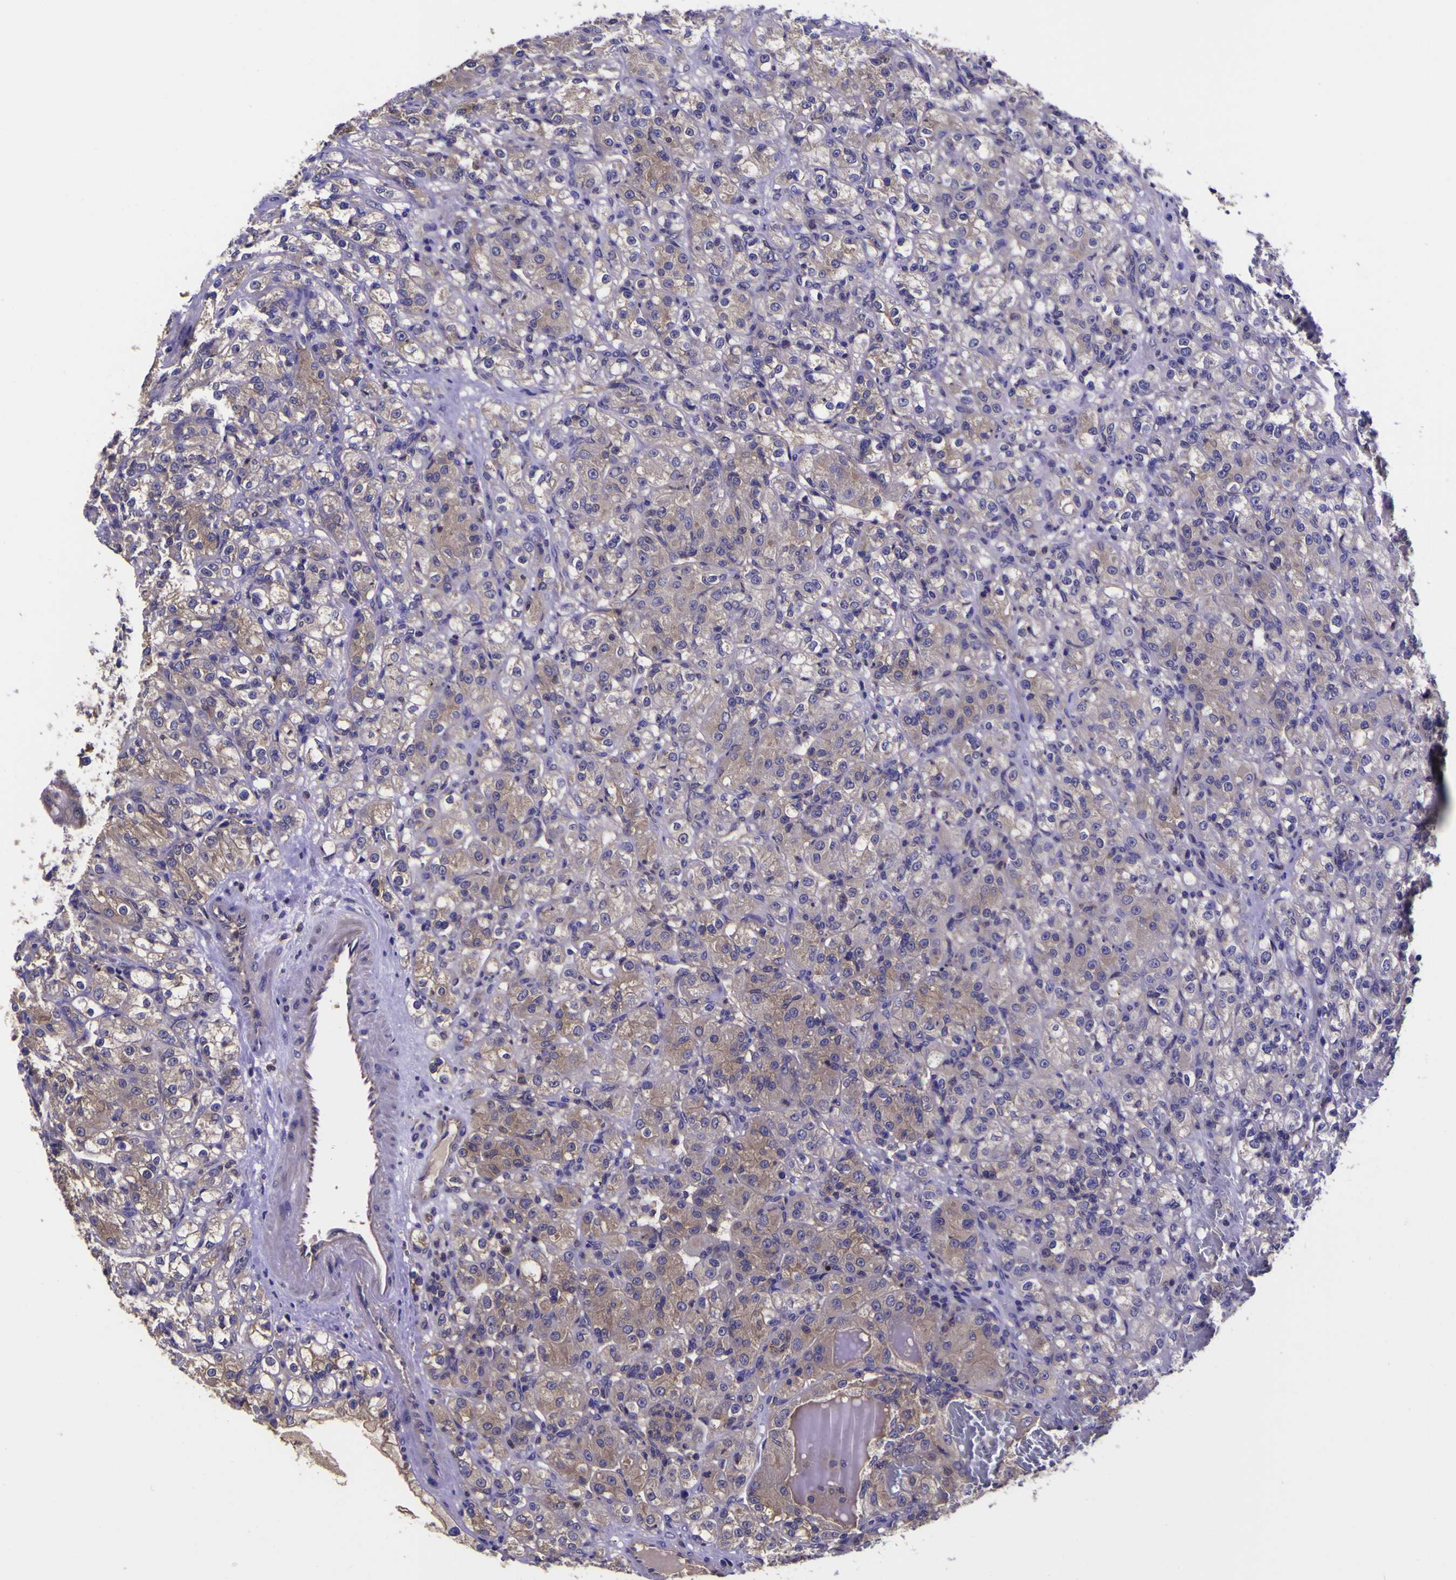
{"staining": {"intensity": "weak", "quantity": "25%-75%", "location": "cytoplasmic/membranous"}, "tissue": "renal cancer", "cell_type": "Tumor cells", "image_type": "cancer", "snomed": [{"axis": "morphology", "description": "Adenocarcinoma, NOS"}, {"axis": "topography", "description": "Kidney"}], "caption": "Renal adenocarcinoma was stained to show a protein in brown. There is low levels of weak cytoplasmic/membranous expression in about 25%-75% of tumor cells. Nuclei are stained in blue.", "gene": "MAPK14", "patient": {"sex": "male", "age": 61}}